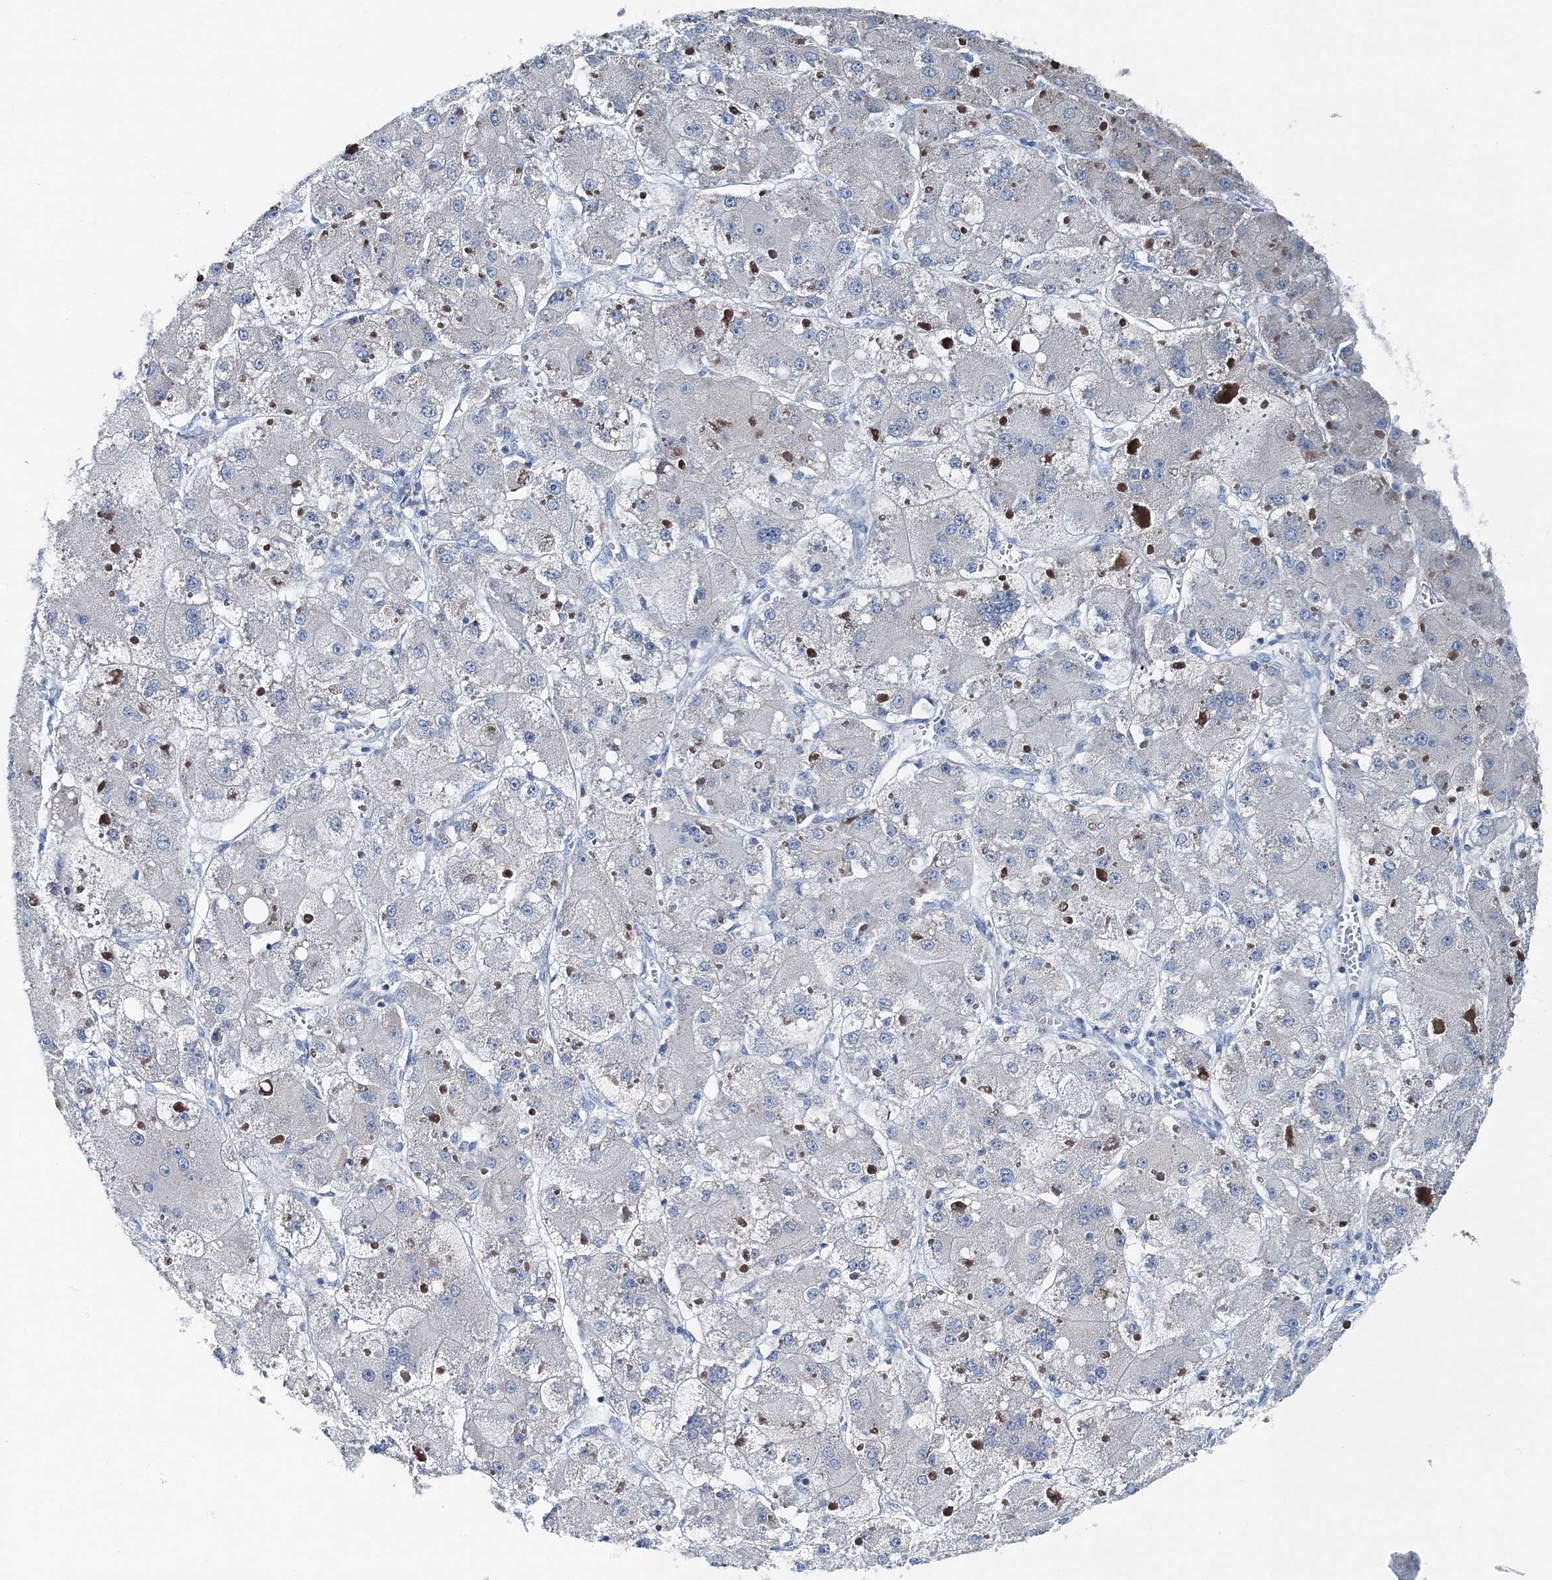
{"staining": {"intensity": "moderate", "quantity": "25%-75%", "location": "cytoplasmic/membranous"}, "tissue": "liver cancer", "cell_type": "Tumor cells", "image_type": "cancer", "snomed": [{"axis": "morphology", "description": "Carcinoma, Hepatocellular, NOS"}, {"axis": "topography", "description": "Liver"}], "caption": "Liver cancer was stained to show a protein in brown. There is medium levels of moderate cytoplasmic/membranous expression in approximately 25%-75% of tumor cells. (DAB = brown stain, brightfield microscopy at high magnification).", "gene": "GABARAPL2", "patient": {"sex": "female", "age": 73}}